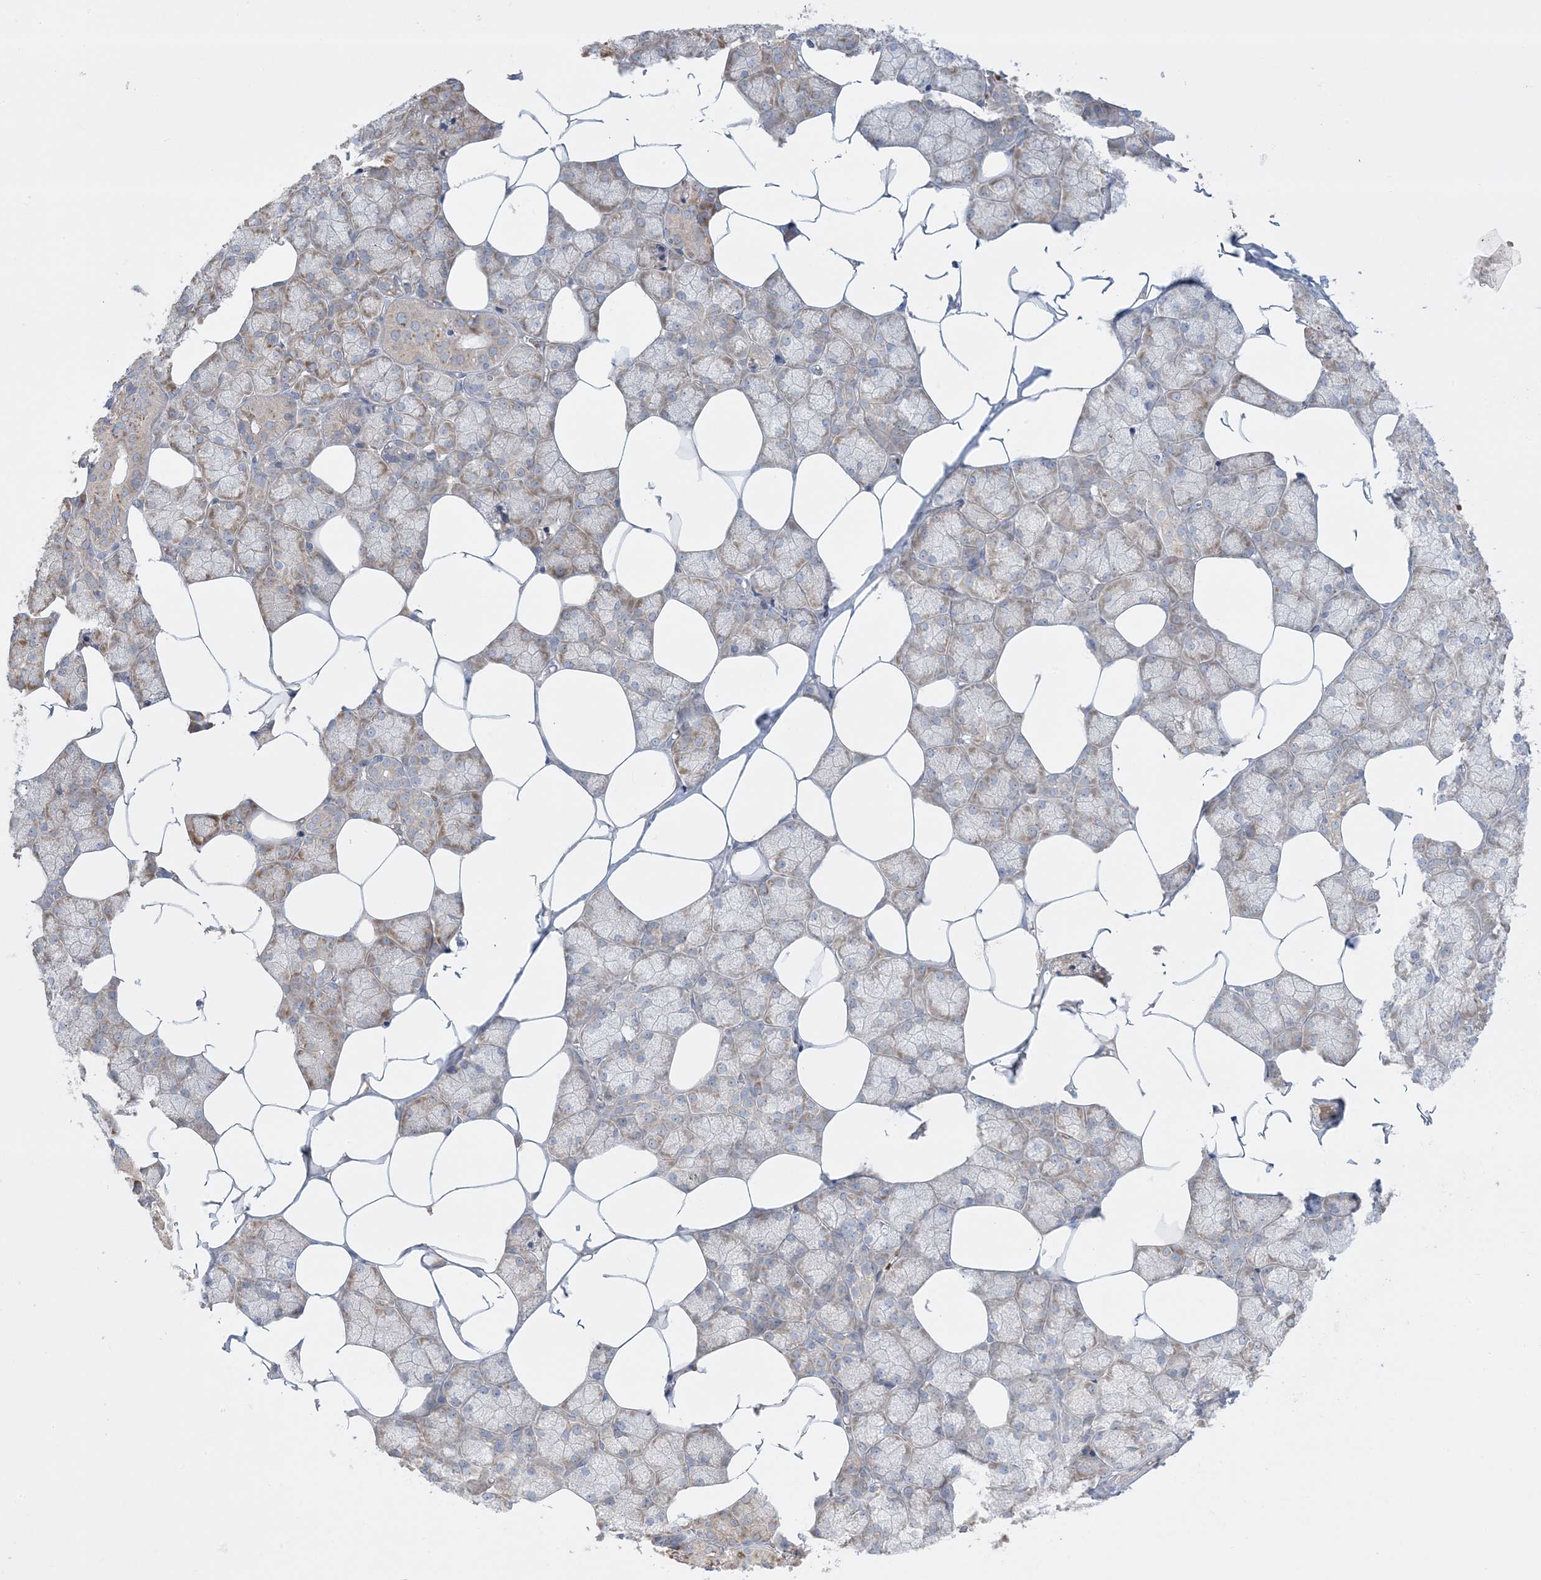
{"staining": {"intensity": "moderate", "quantity": "25%-75%", "location": "cytoplasmic/membranous"}, "tissue": "salivary gland", "cell_type": "Glandular cells", "image_type": "normal", "snomed": [{"axis": "morphology", "description": "Normal tissue, NOS"}, {"axis": "topography", "description": "Salivary gland"}], "caption": "Protein staining of benign salivary gland exhibits moderate cytoplasmic/membranous positivity in approximately 25%-75% of glandular cells.", "gene": "MMGT1", "patient": {"sex": "male", "age": 62}}